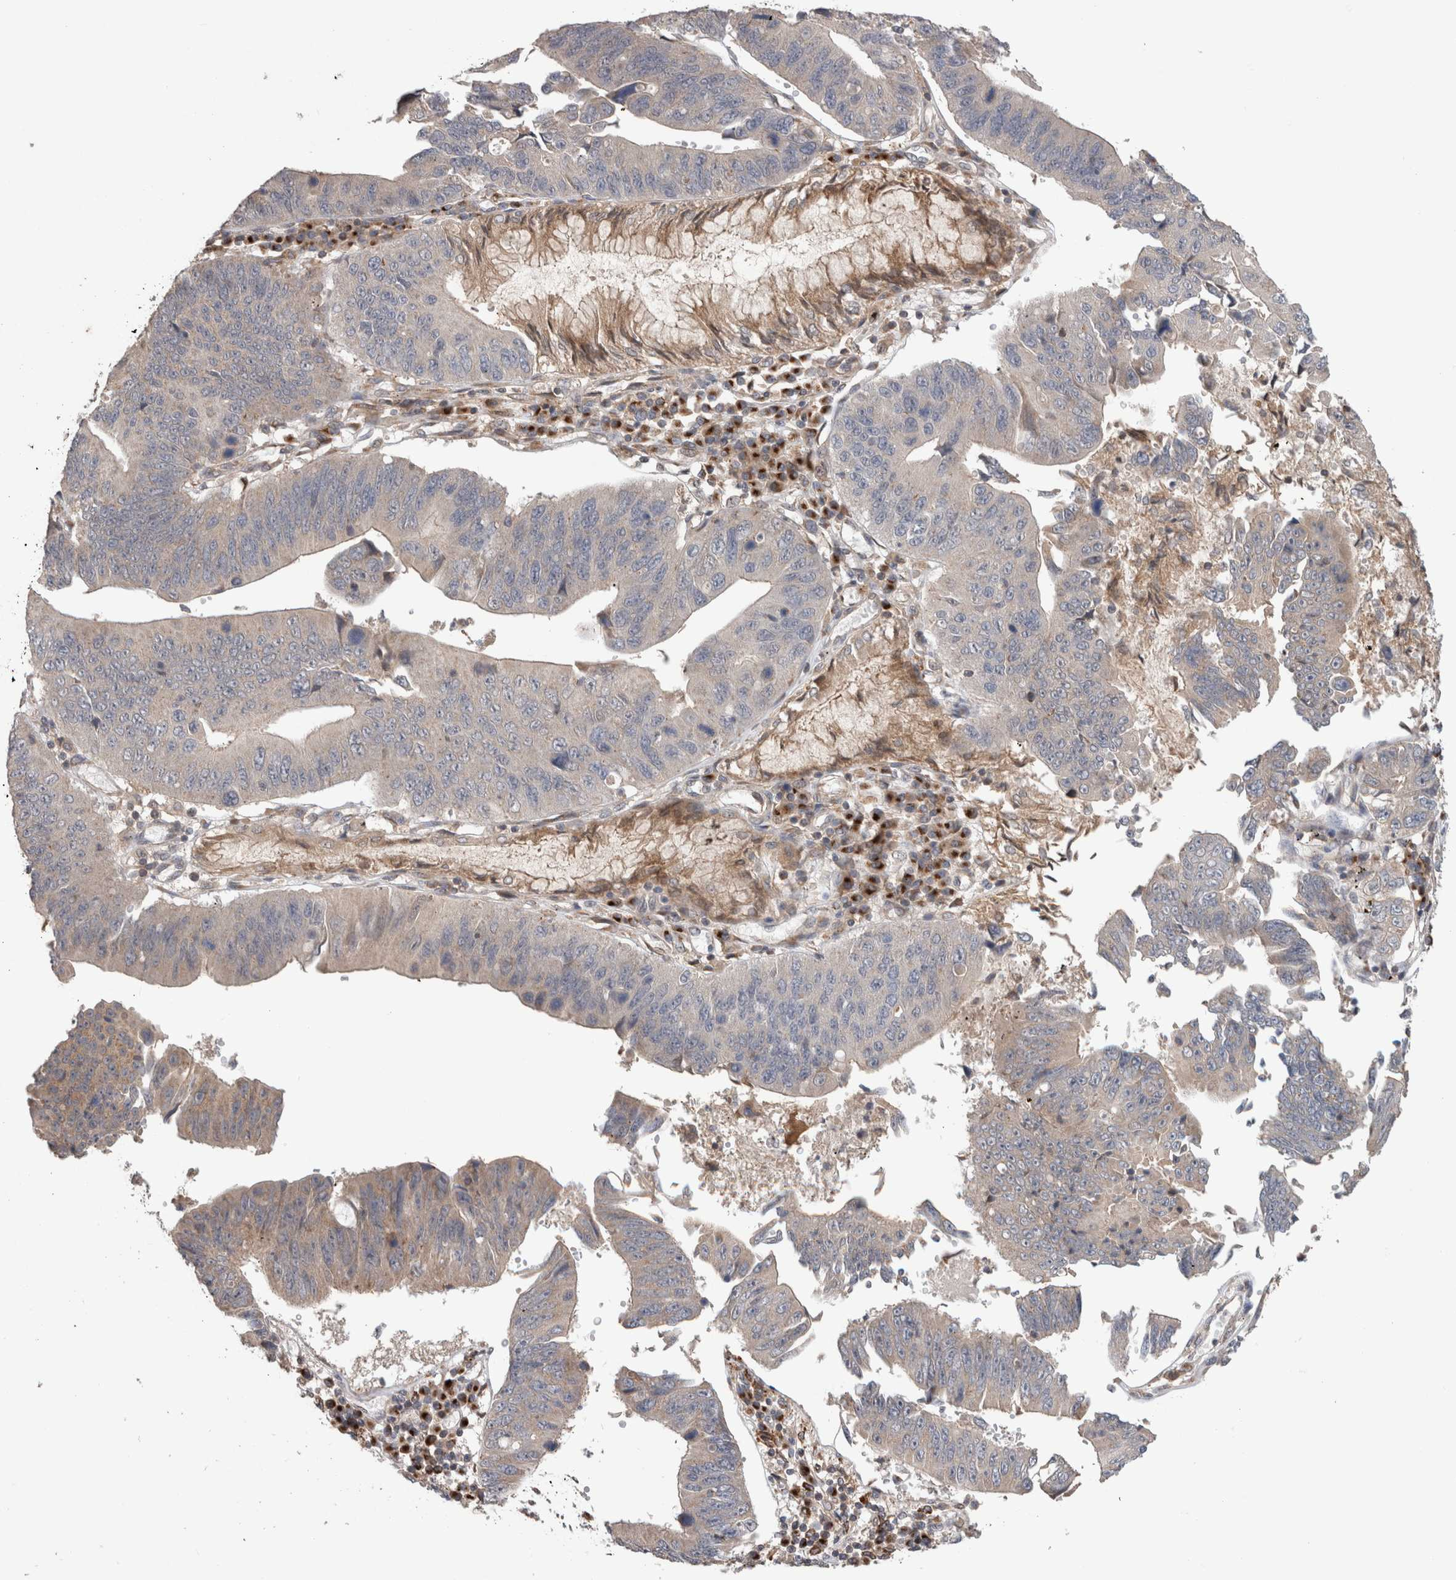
{"staining": {"intensity": "weak", "quantity": "<25%", "location": "cytoplasmic/membranous"}, "tissue": "stomach cancer", "cell_type": "Tumor cells", "image_type": "cancer", "snomed": [{"axis": "morphology", "description": "Adenocarcinoma, NOS"}, {"axis": "topography", "description": "Stomach"}], "caption": "This image is of stomach adenocarcinoma stained with immunohistochemistry (IHC) to label a protein in brown with the nuclei are counter-stained blue. There is no expression in tumor cells. (DAB immunohistochemistry (IHC) with hematoxylin counter stain).", "gene": "TRIM5", "patient": {"sex": "male", "age": 59}}